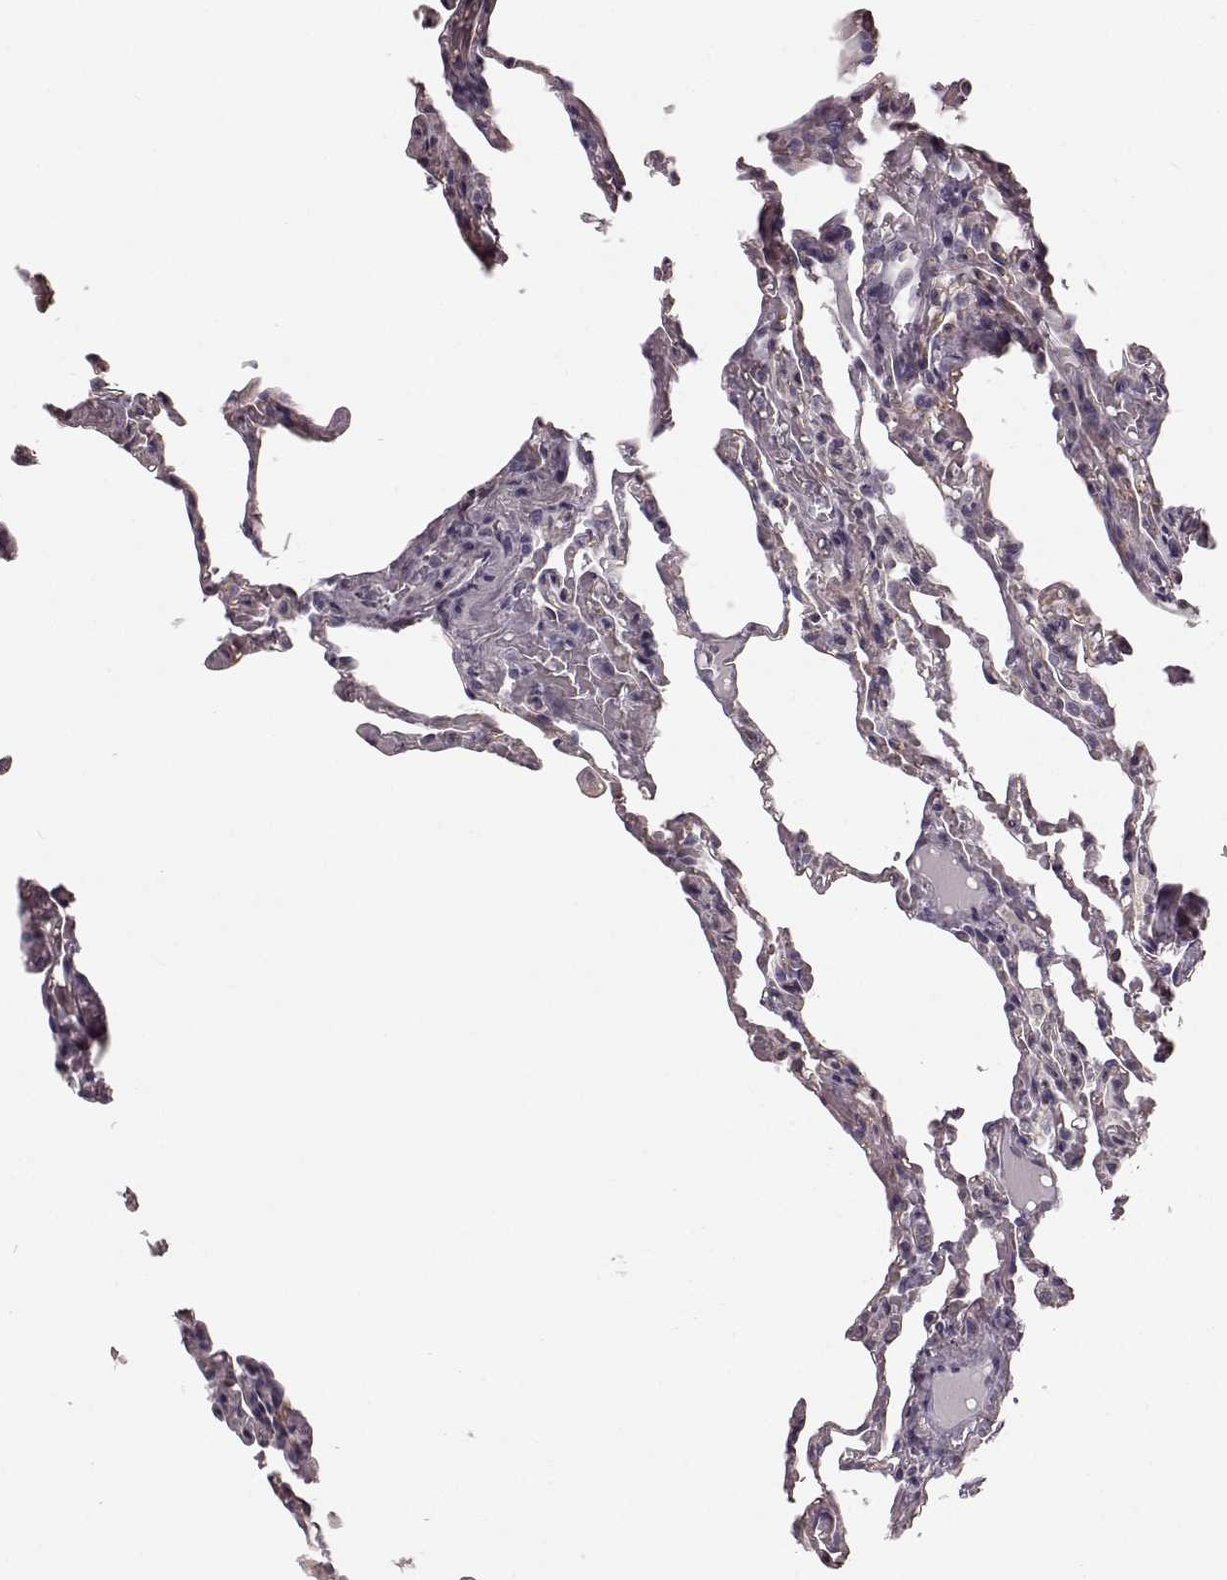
{"staining": {"intensity": "negative", "quantity": "none", "location": "none"}, "tissue": "lung", "cell_type": "Alveolar cells", "image_type": "normal", "snomed": [{"axis": "morphology", "description": "Normal tissue, NOS"}, {"axis": "topography", "description": "Lung"}], "caption": "The histopathology image shows no staining of alveolar cells in benign lung.", "gene": "PRKCE", "patient": {"sex": "female", "age": 43}}